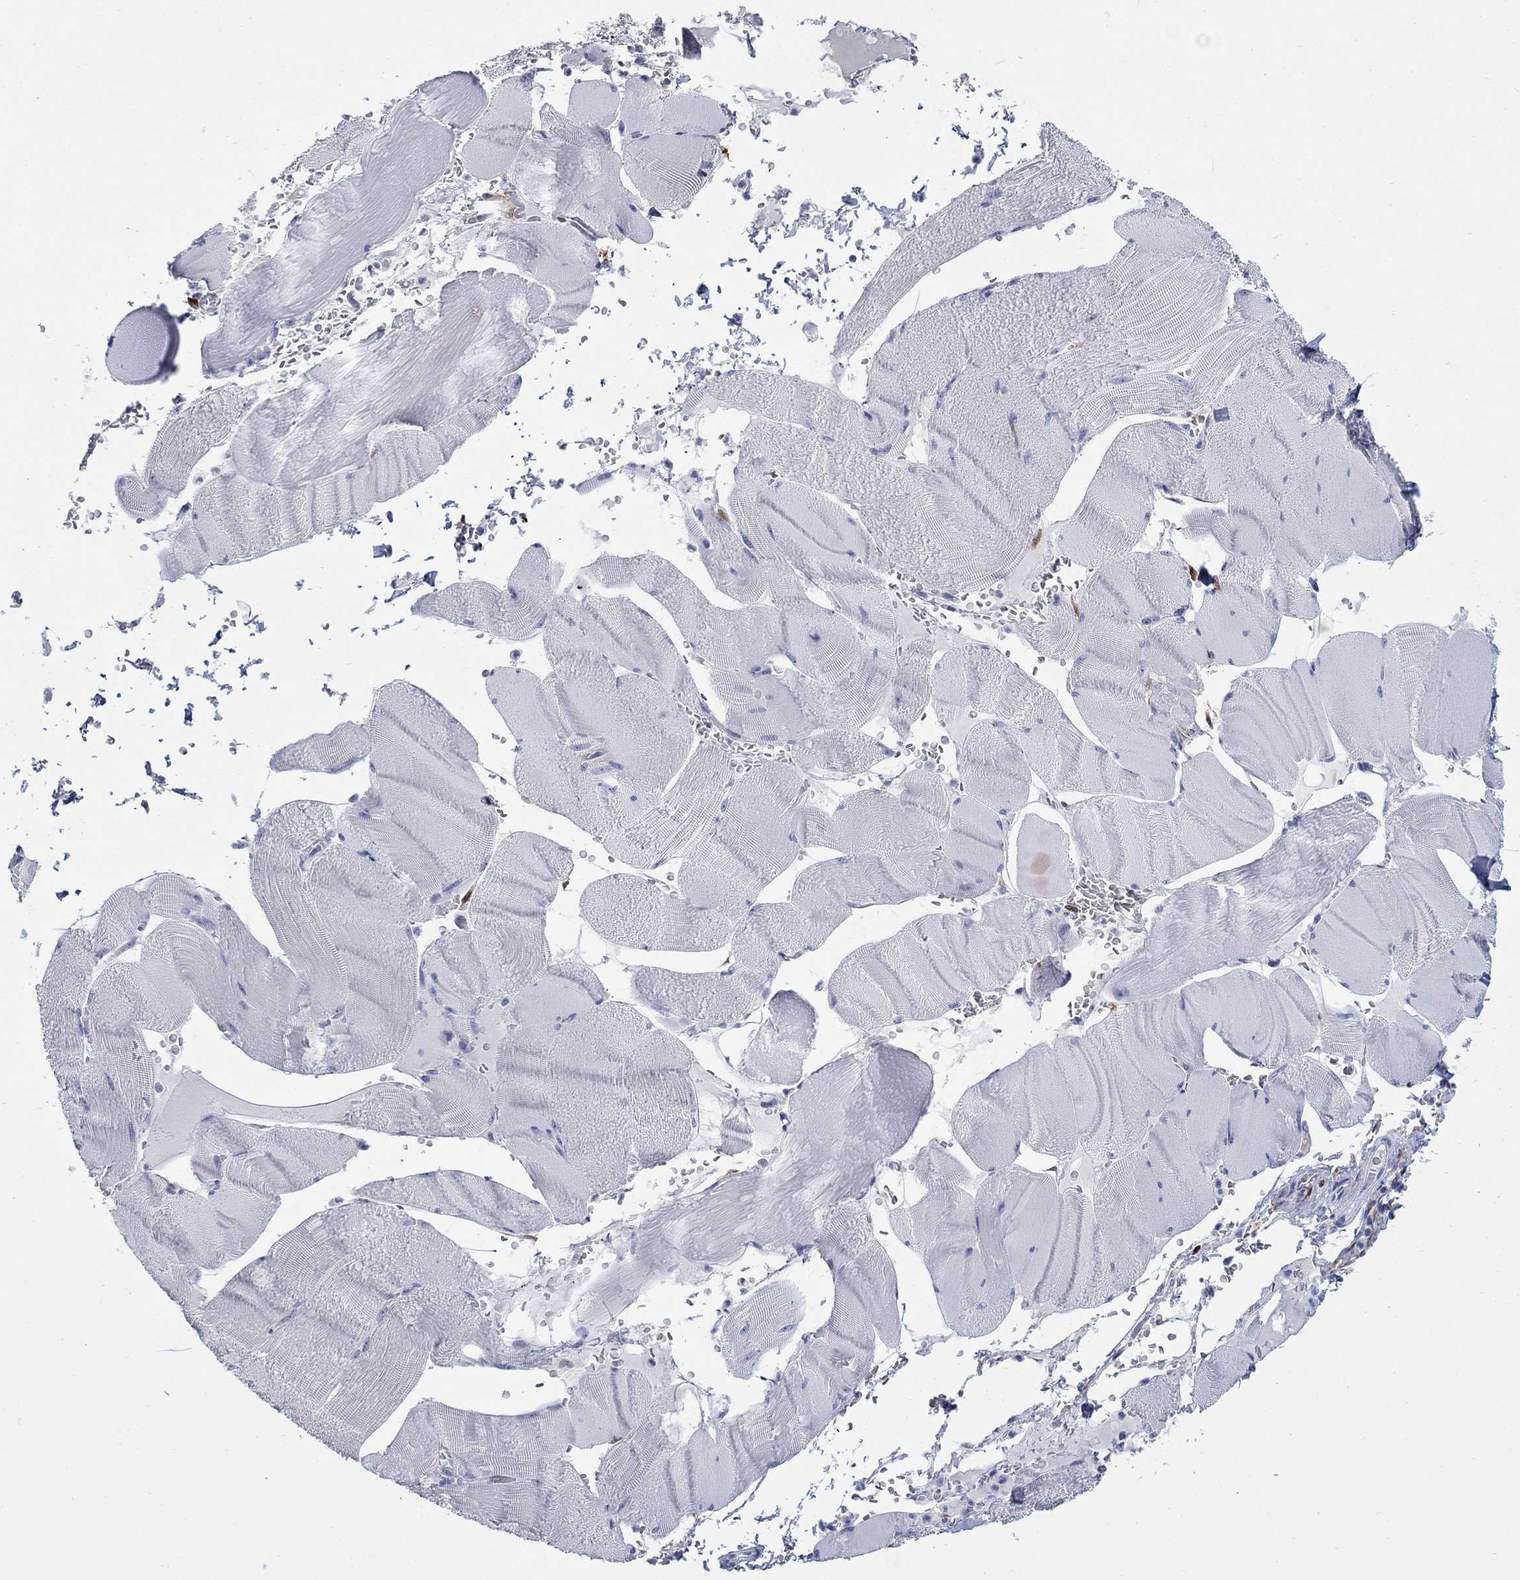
{"staining": {"intensity": "negative", "quantity": "none", "location": "none"}, "tissue": "skeletal muscle", "cell_type": "Myocytes", "image_type": "normal", "snomed": [{"axis": "morphology", "description": "Normal tissue, NOS"}, {"axis": "topography", "description": "Skeletal muscle"}], "caption": "Image shows no protein staining in myocytes of normal skeletal muscle.", "gene": "AKR1C1", "patient": {"sex": "male", "age": 56}}